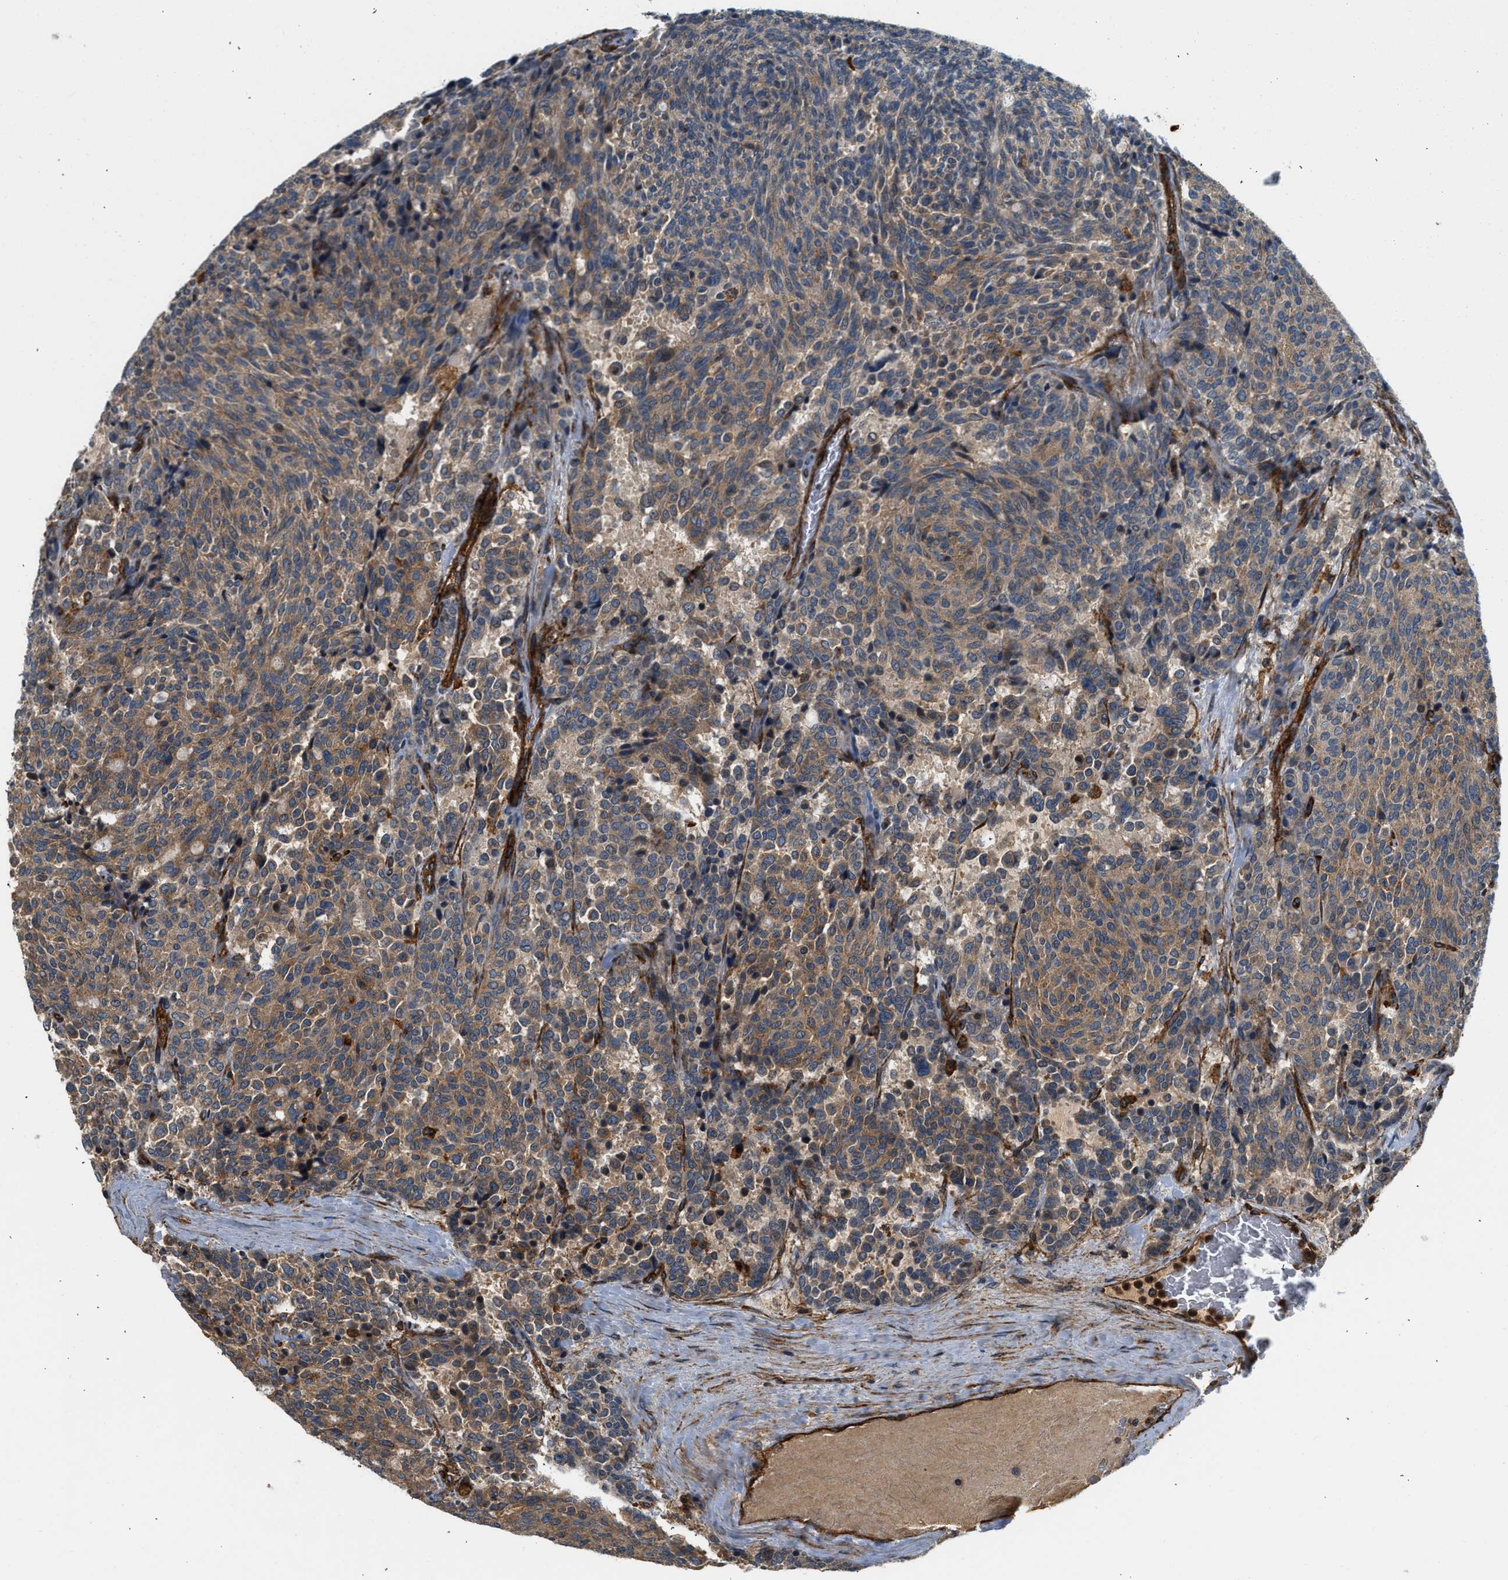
{"staining": {"intensity": "moderate", "quantity": ">75%", "location": "cytoplasmic/membranous"}, "tissue": "carcinoid", "cell_type": "Tumor cells", "image_type": "cancer", "snomed": [{"axis": "morphology", "description": "Carcinoid, malignant, NOS"}, {"axis": "topography", "description": "Pancreas"}], "caption": "Carcinoid stained with DAB IHC exhibits medium levels of moderate cytoplasmic/membranous expression in about >75% of tumor cells. The protein is stained brown, and the nuclei are stained in blue (DAB IHC with brightfield microscopy, high magnification).", "gene": "HIP1", "patient": {"sex": "female", "age": 54}}